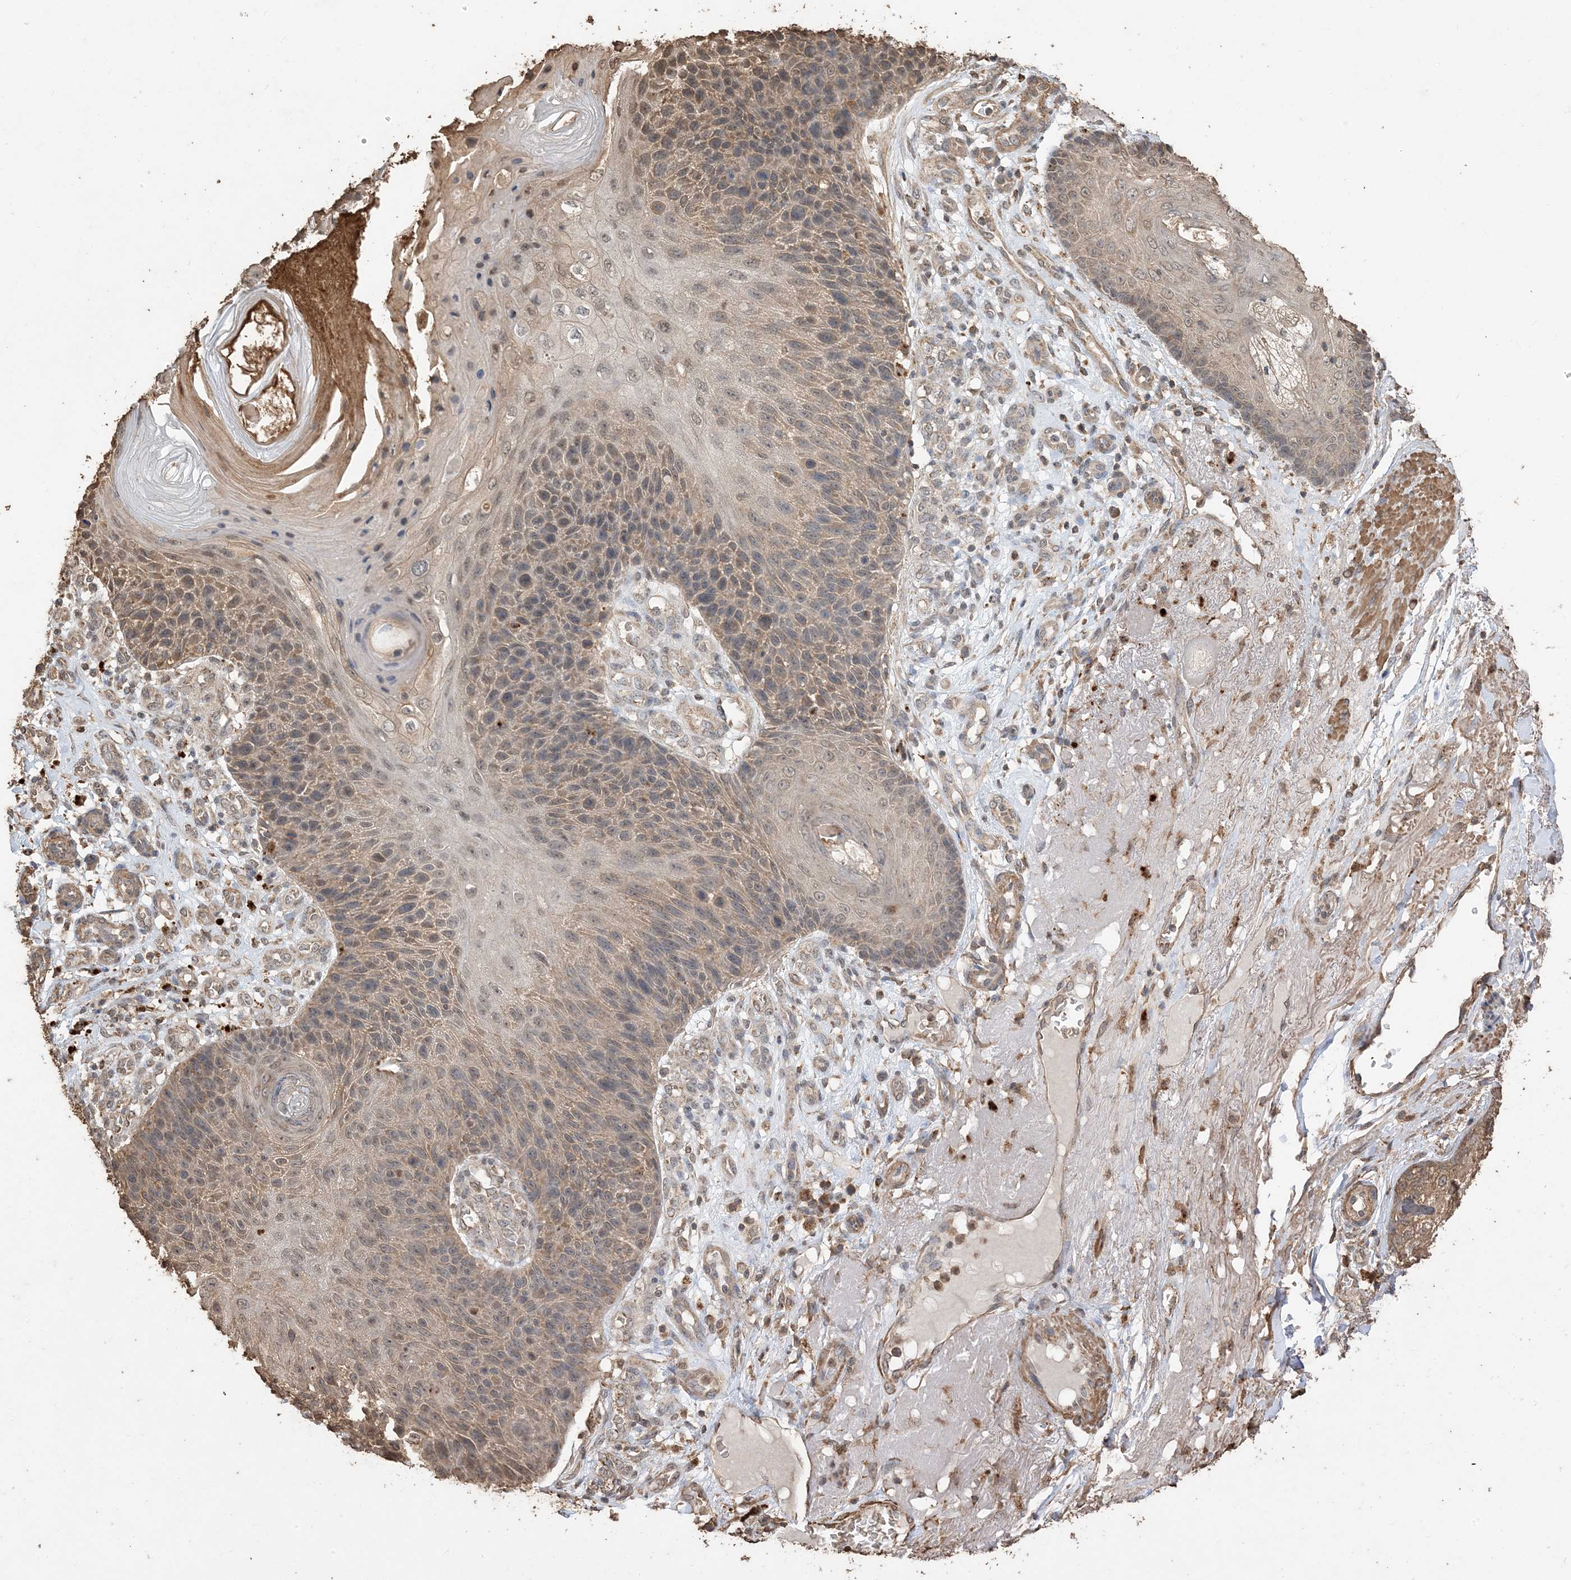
{"staining": {"intensity": "weak", "quantity": "25%-75%", "location": "cytoplasmic/membranous"}, "tissue": "skin cancer", "cell_type": "Tumor cells", "image_type": "cancer", "snomed": [{"axis": "morphology", "description": "Squamous cell carcinoma, NOS"}, {"axis": "topography", "description": "Skin"}], "caption": "Brown immunohistochemical staining in skin cancer exhibits weak cytoplasmic/membranous expression in approximately 25%-75% of tumor cells.", "gene": "HPS4", "patient": {"sex": "female", "age": 88}}